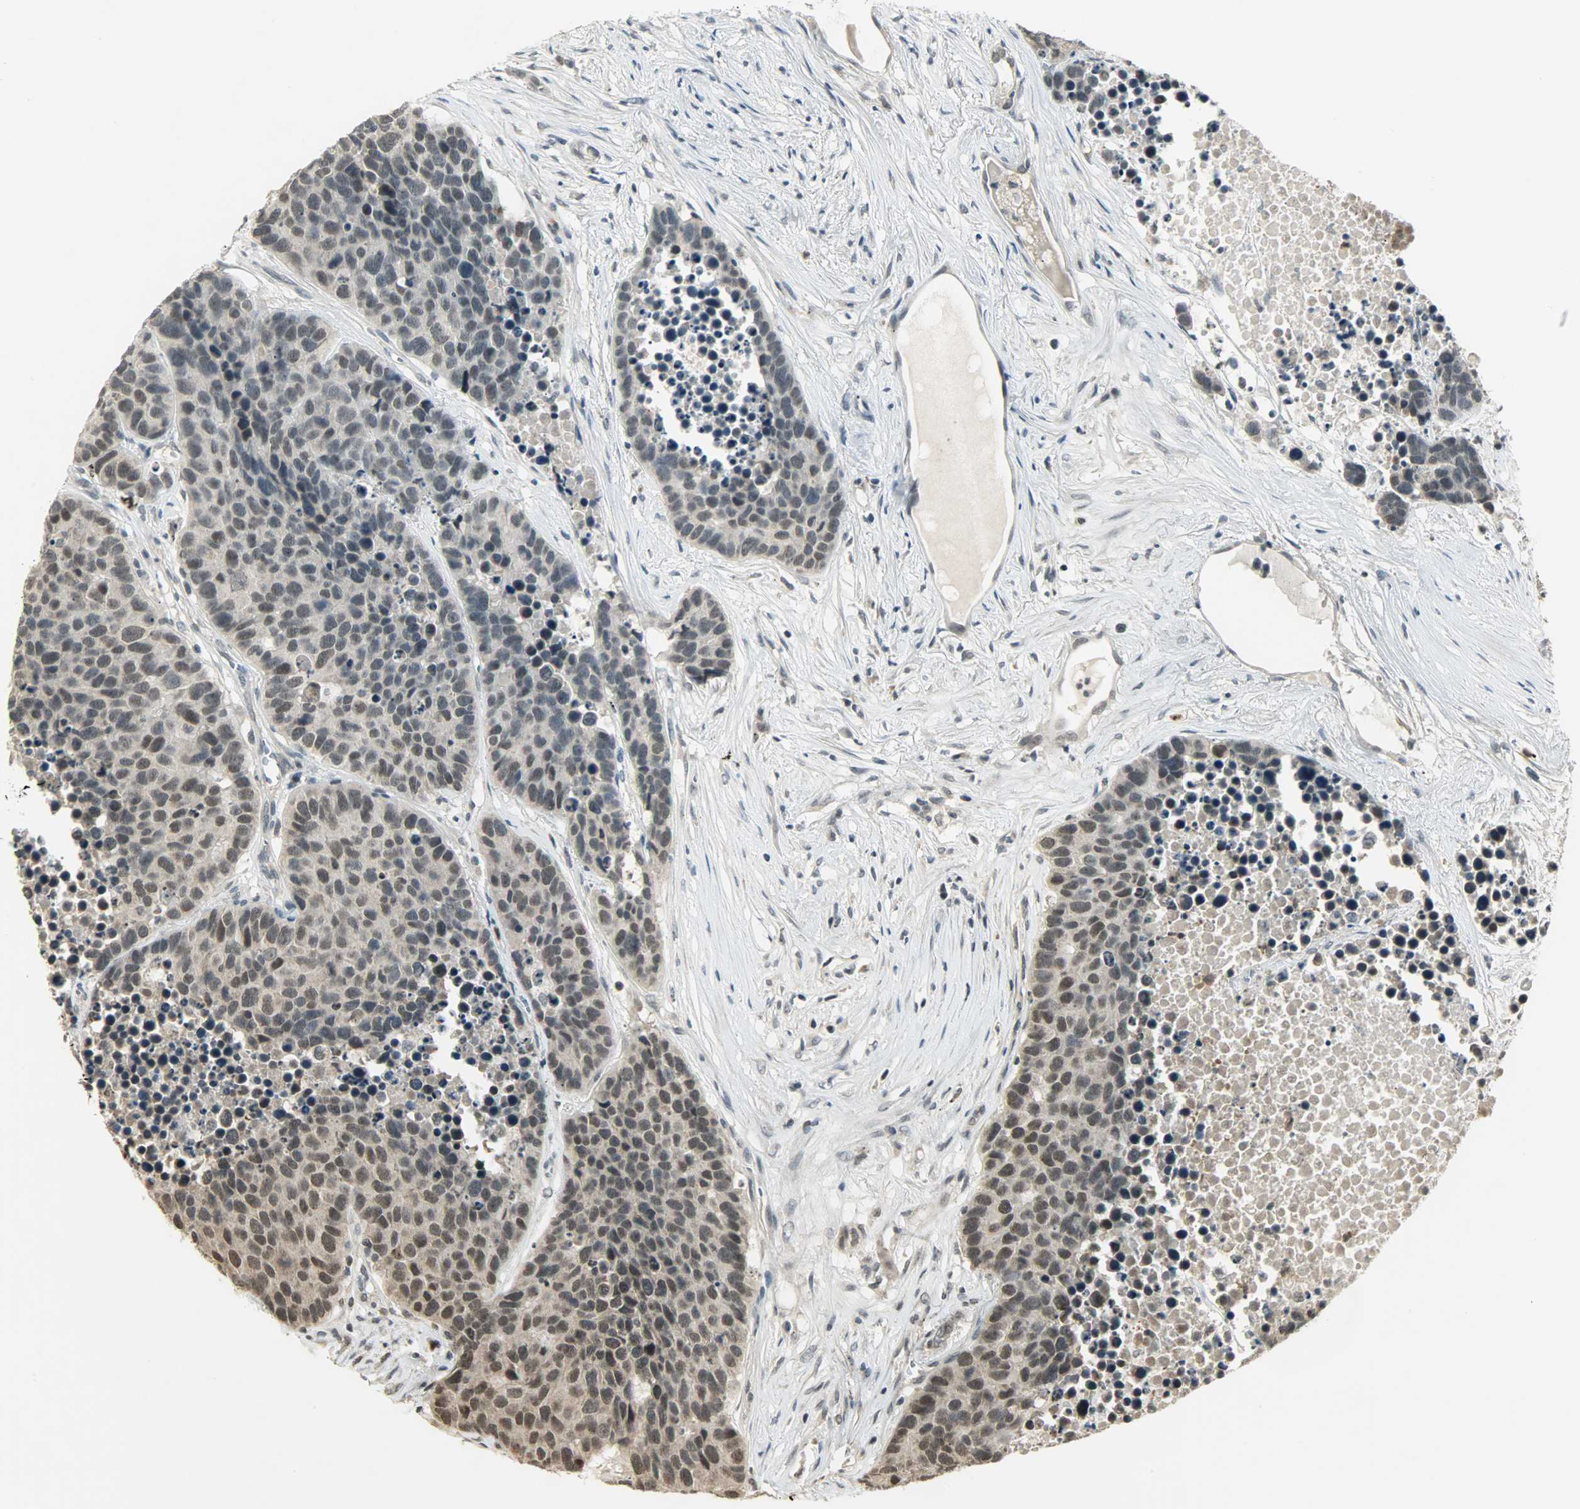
{"staining": {"intensity": "weak", "quantity": "25%-75%", "location": "nuclear"}, "tissue": "carcinoid", "cell_type": "Tumor cells", "image_type": "cancer", "snomed": [{"axis": "morphology", "description": "Carcinoid, malignant, NOS"}, {"axis": "topography", "description": "Lung"}], "caption": "The image exhibits a brown stain indicating the presence of a protein in the nuclear of tumor cells in malignant carcinoid.", "gene": "SMARCA5", "patient": {"sex": "male", "age": 60}}